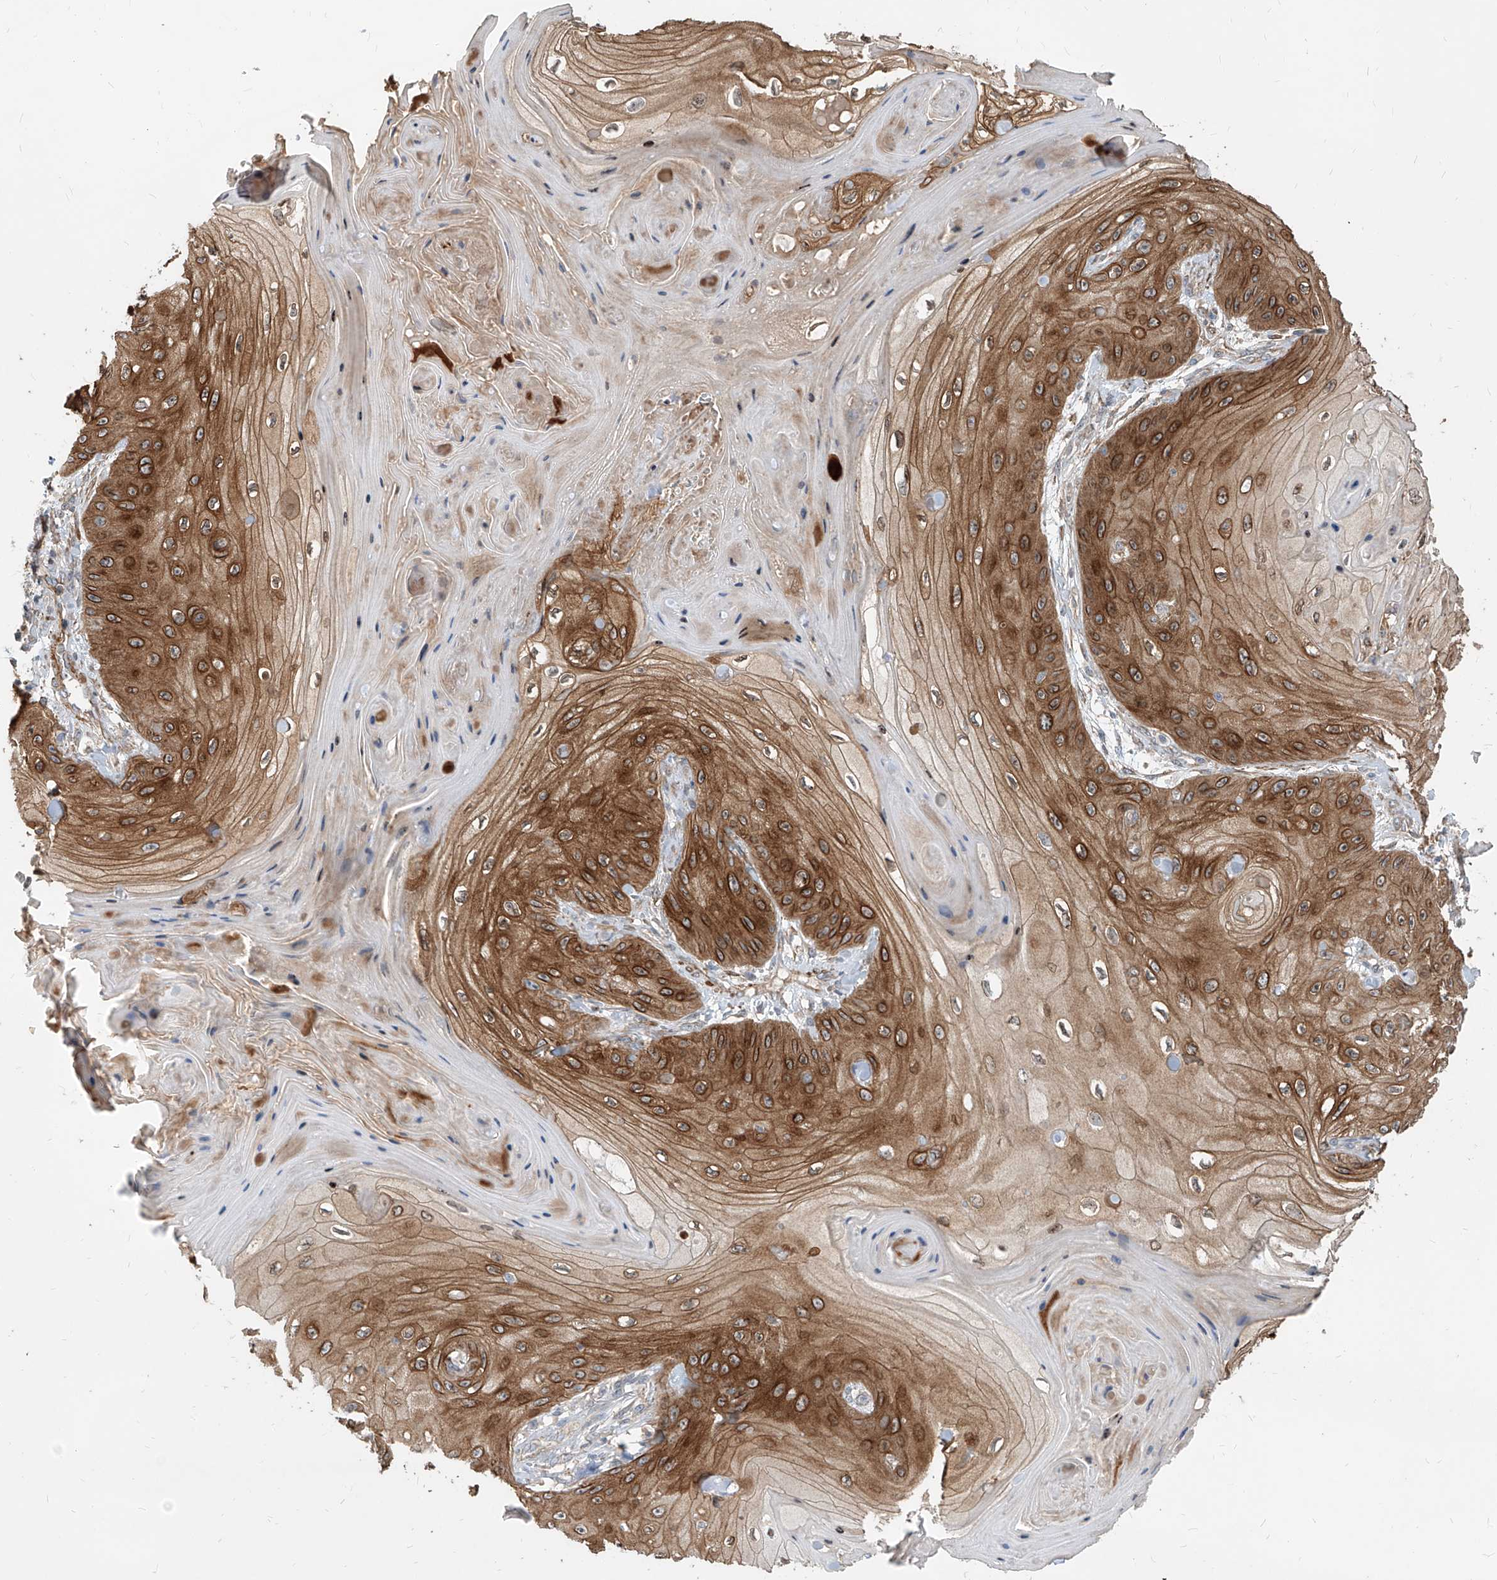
{"staining": {"intensity": "moderate", "quantity": ">75%", "location": "cytoplasmic/membranous"}, "tissue": "skin cancer", "cell_type": "Tumor cells", "image_type": "cancer", "snomed": [{"axis": "morphology", "description": "Squamous cell carcinoma, NOS"}, {"axis": "topography", "description": "Skin"}], "caption": "Approximately >75% of tumor cells in skin squamous cell carcinoma show moderate cytoplasmic/membranous protein expression as visualized by brown immunohistochemical staining.", "gene": "FAM83B", "patient": {"sex": "male", "age": 74}}